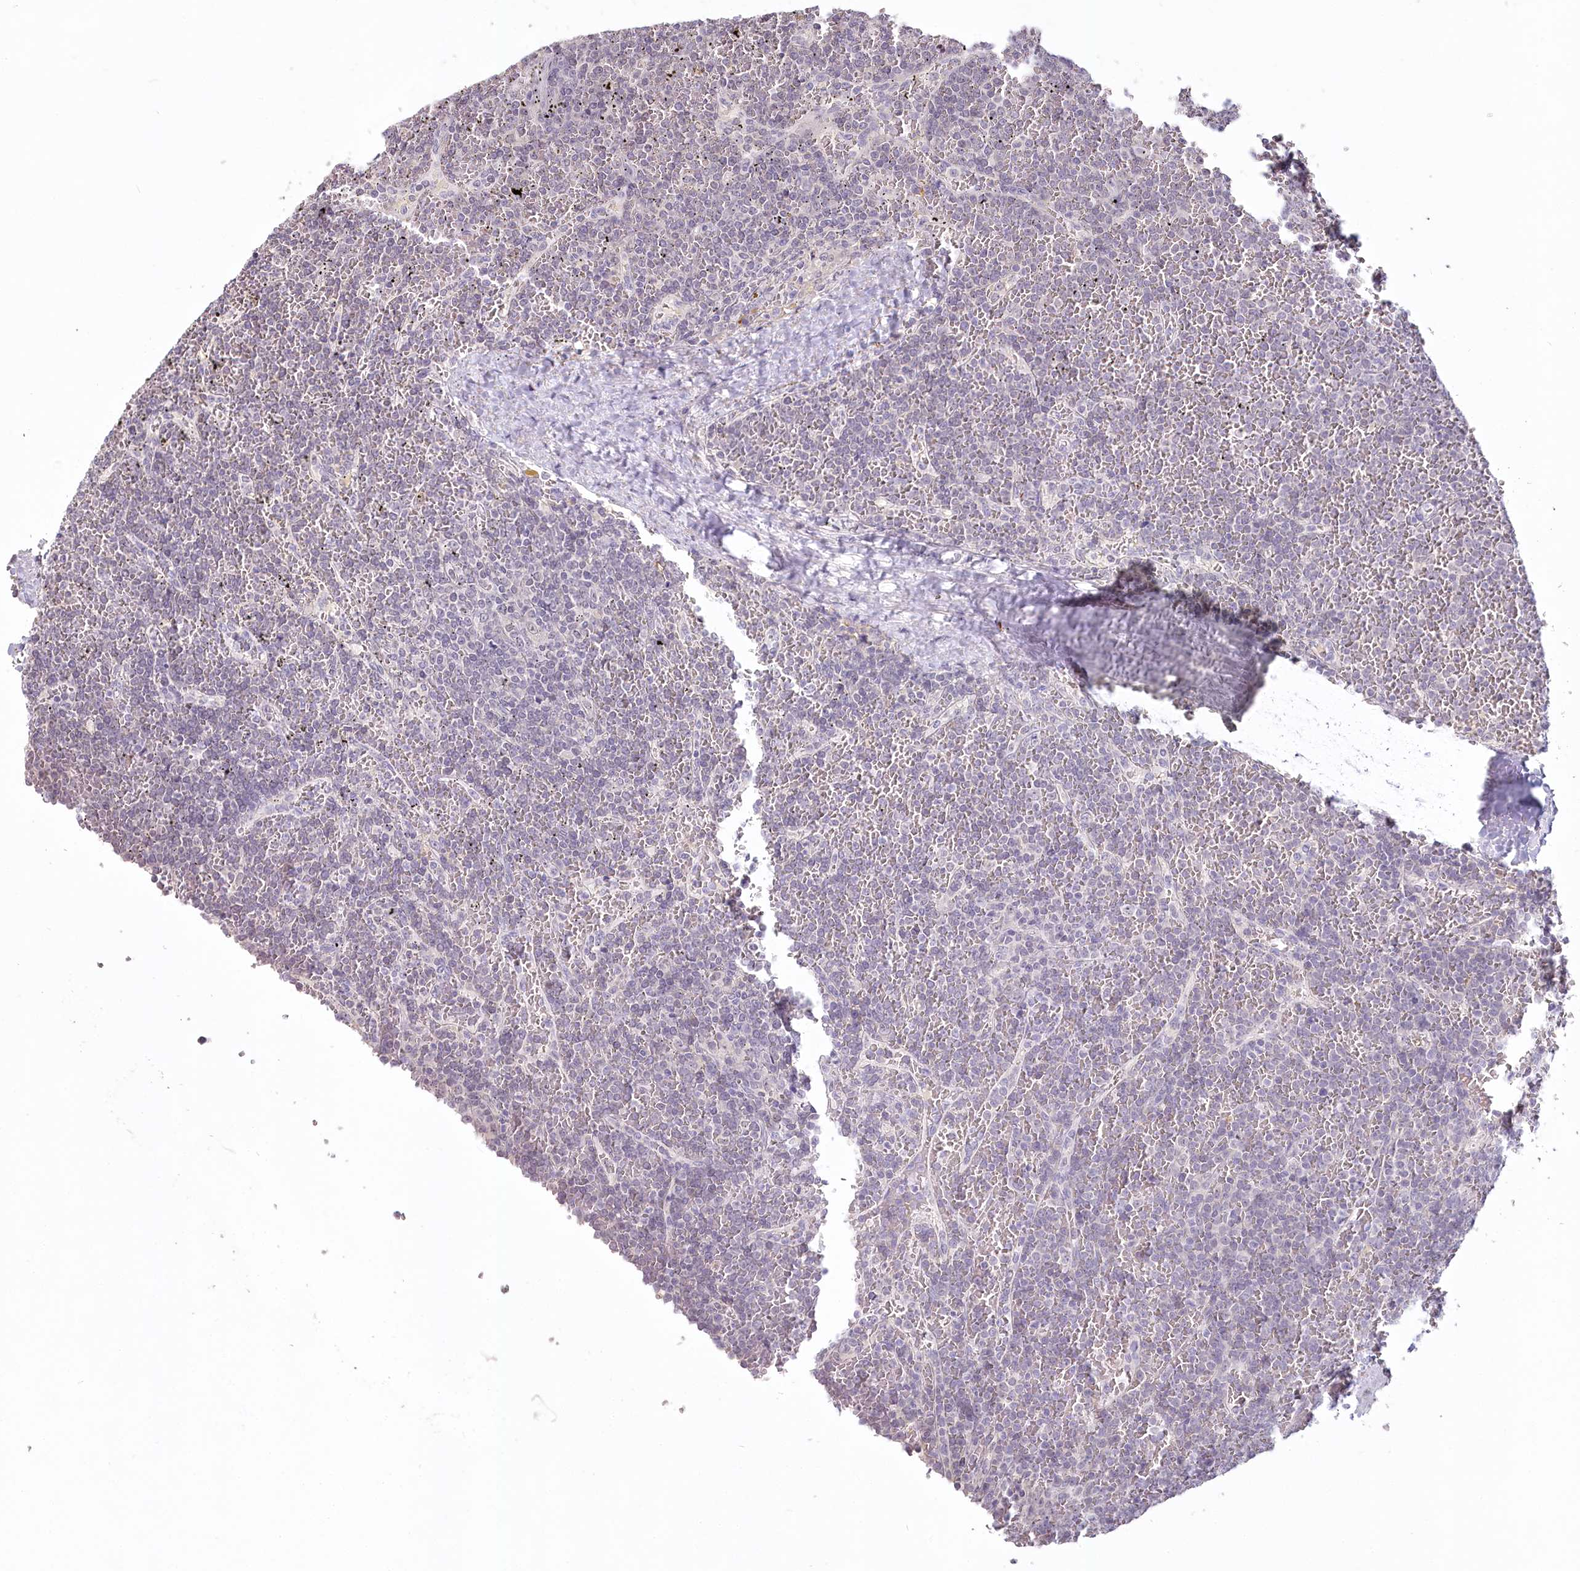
{"staining": {"intensity": "negative", "quantity": "none", "location": "none"}, "tissue": "lymphoma", "cell_type": "Tumor cells", "image_type": "cancer", "snomed": [{"axis": "morphology", "description": "Malignant lymphoma, non-Hodgkin's type, Low grade"}, {"axis": "topography", "description": "Spleen"}], "caption": "There is no significant expression in tumor cells of lymphoma.", "gene": "USP11", "patient": {"sex": "female", "age": 19}}